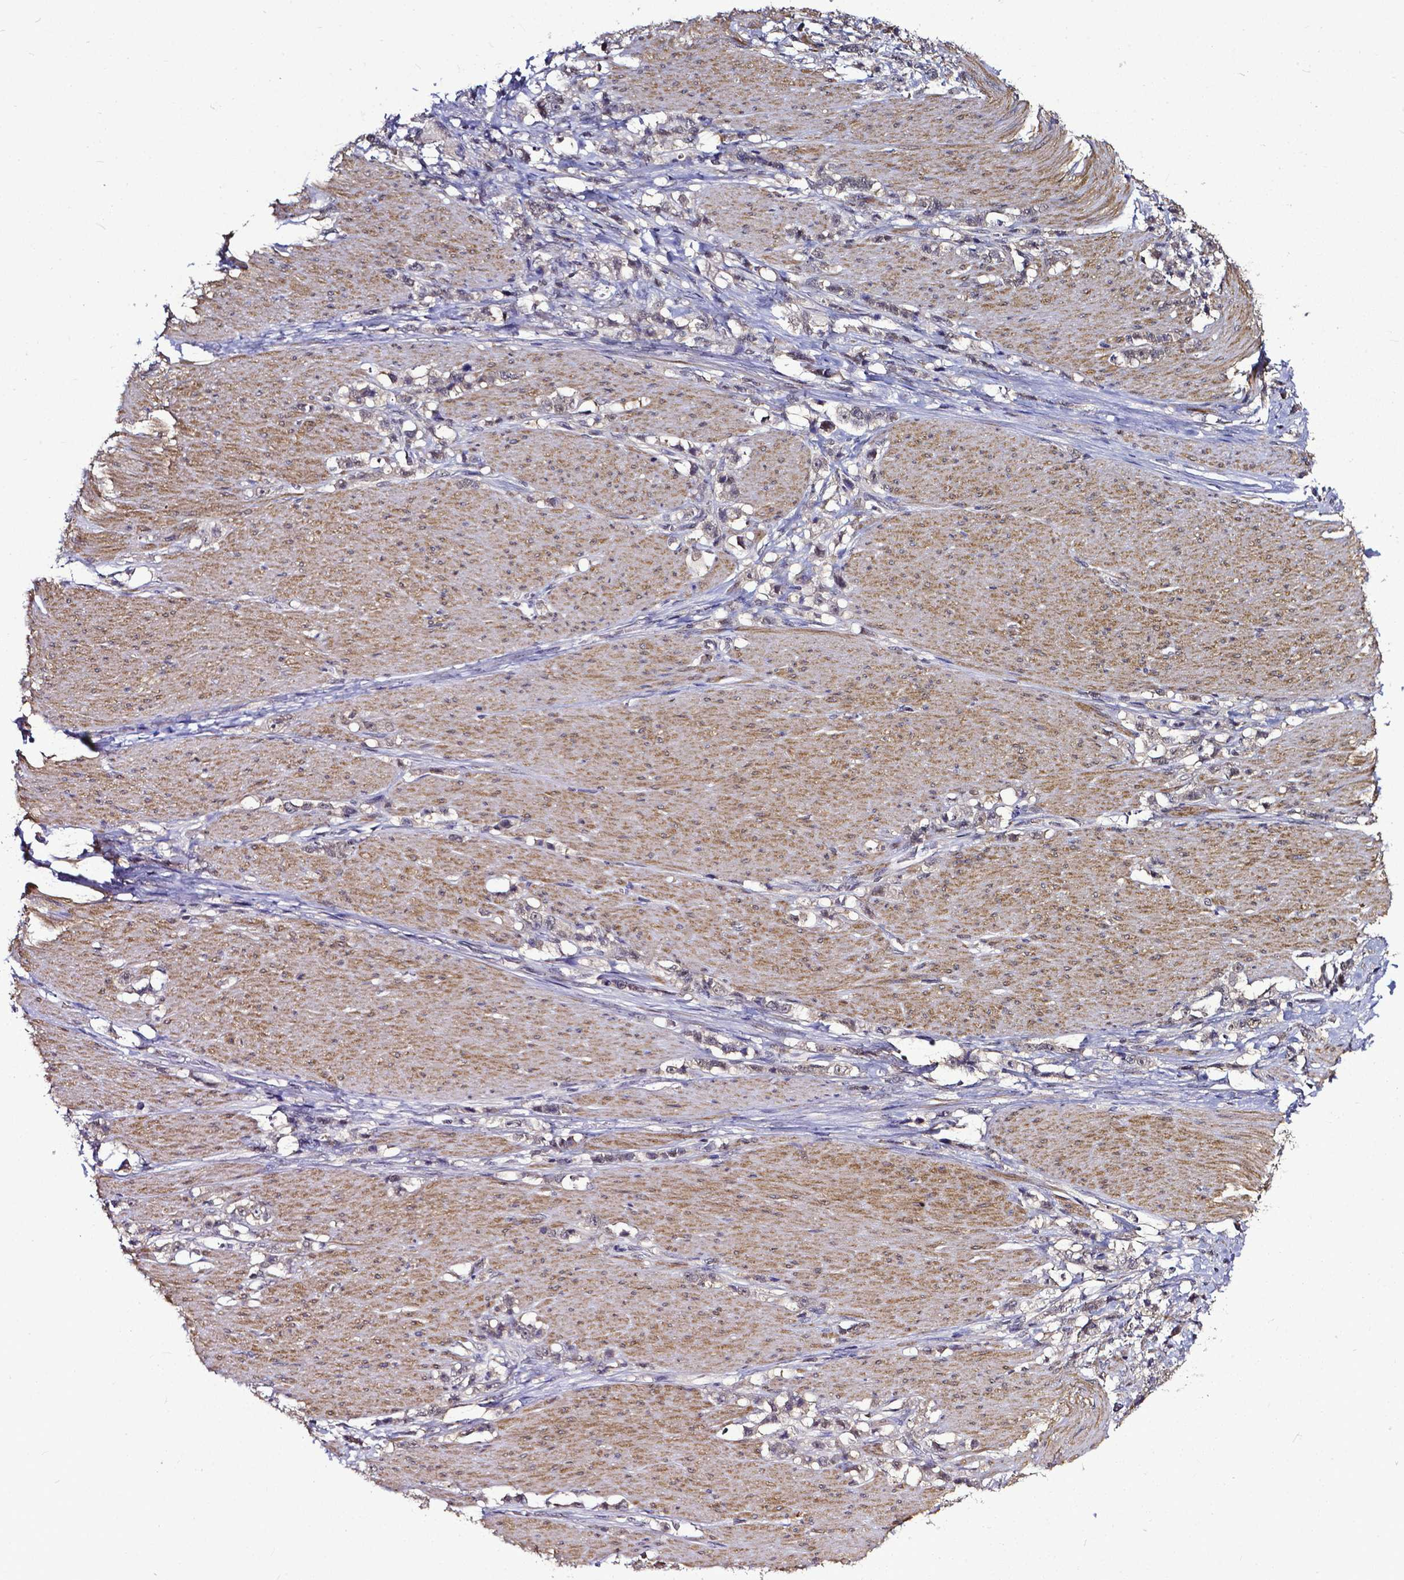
{"staining": {"intensity": "weak", "quantity": "<25%", "location": "cytoplasmic/membranous,nuclear"}, "tissue": "stomach cancer", "cell_type": "Tumor cells", "image_type": "cancer", "snomed": [{"axis": "morphology", "description": "Adenocarcinoma, NOS"}, {"axis": "topography", "description": "Stomach, lower"}], "caption": "Immunohistochemistry (IHC) photomicrograph of stomach cancer (adenocarcinoma) stained for a protein (brown), which shows no staining in tumor cells.", "gene": "OTUB1", "patient": {"sex": "male", "age": 88}}